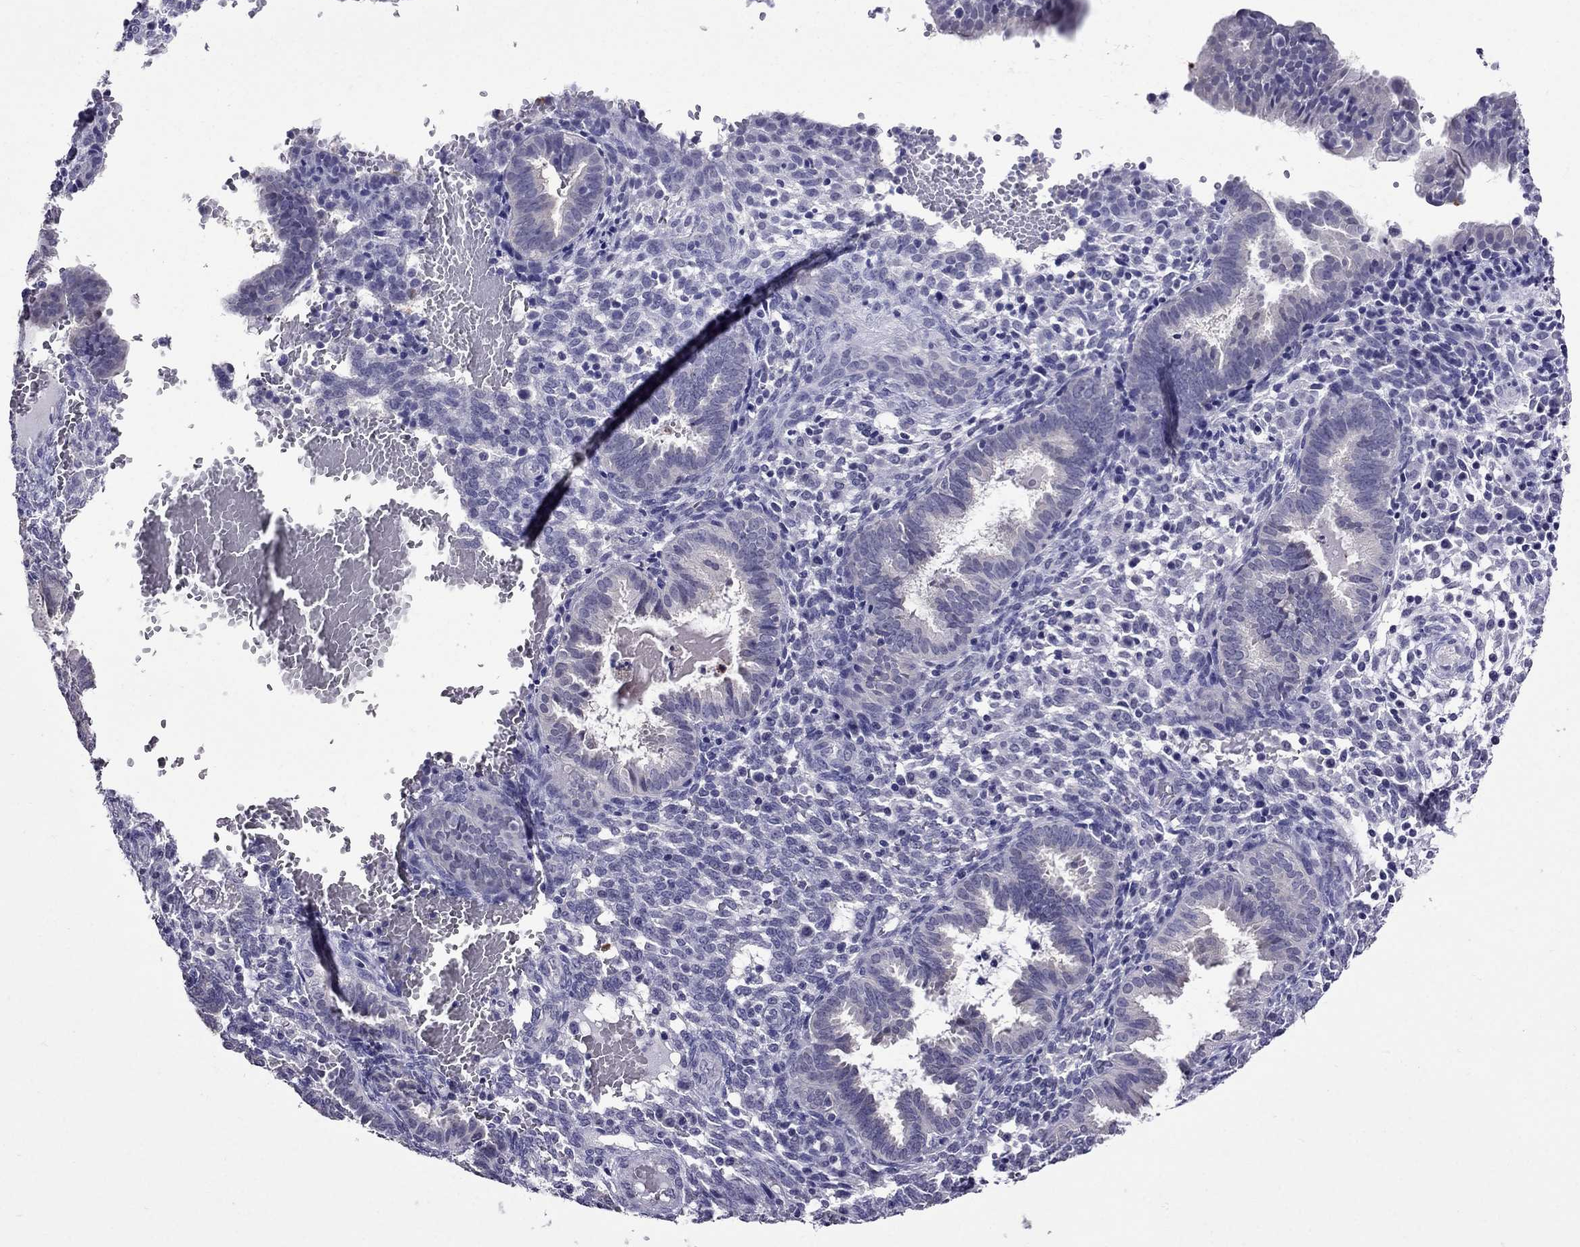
{"staining": {"intensity": "negative", "quantity": "none", "location": "none"}, "tissue": "endometrium", "cell_type": "Cells in endometrial stroma", "image_type": "normal", "snomed": [{"axis": "morphology", "description": "Normal tissue, NOS"}, {"axis": "topography", "description": "Endometrium"}], "caption": "A high-resolution photomicrograph shows immunohistochemistry (IHC) staining of normal endometrium, which exhibits no significant positivity in cells in endometrial stroma.", "gene": "OLFM4", "patient": {"sex": "female", "age": 42}}